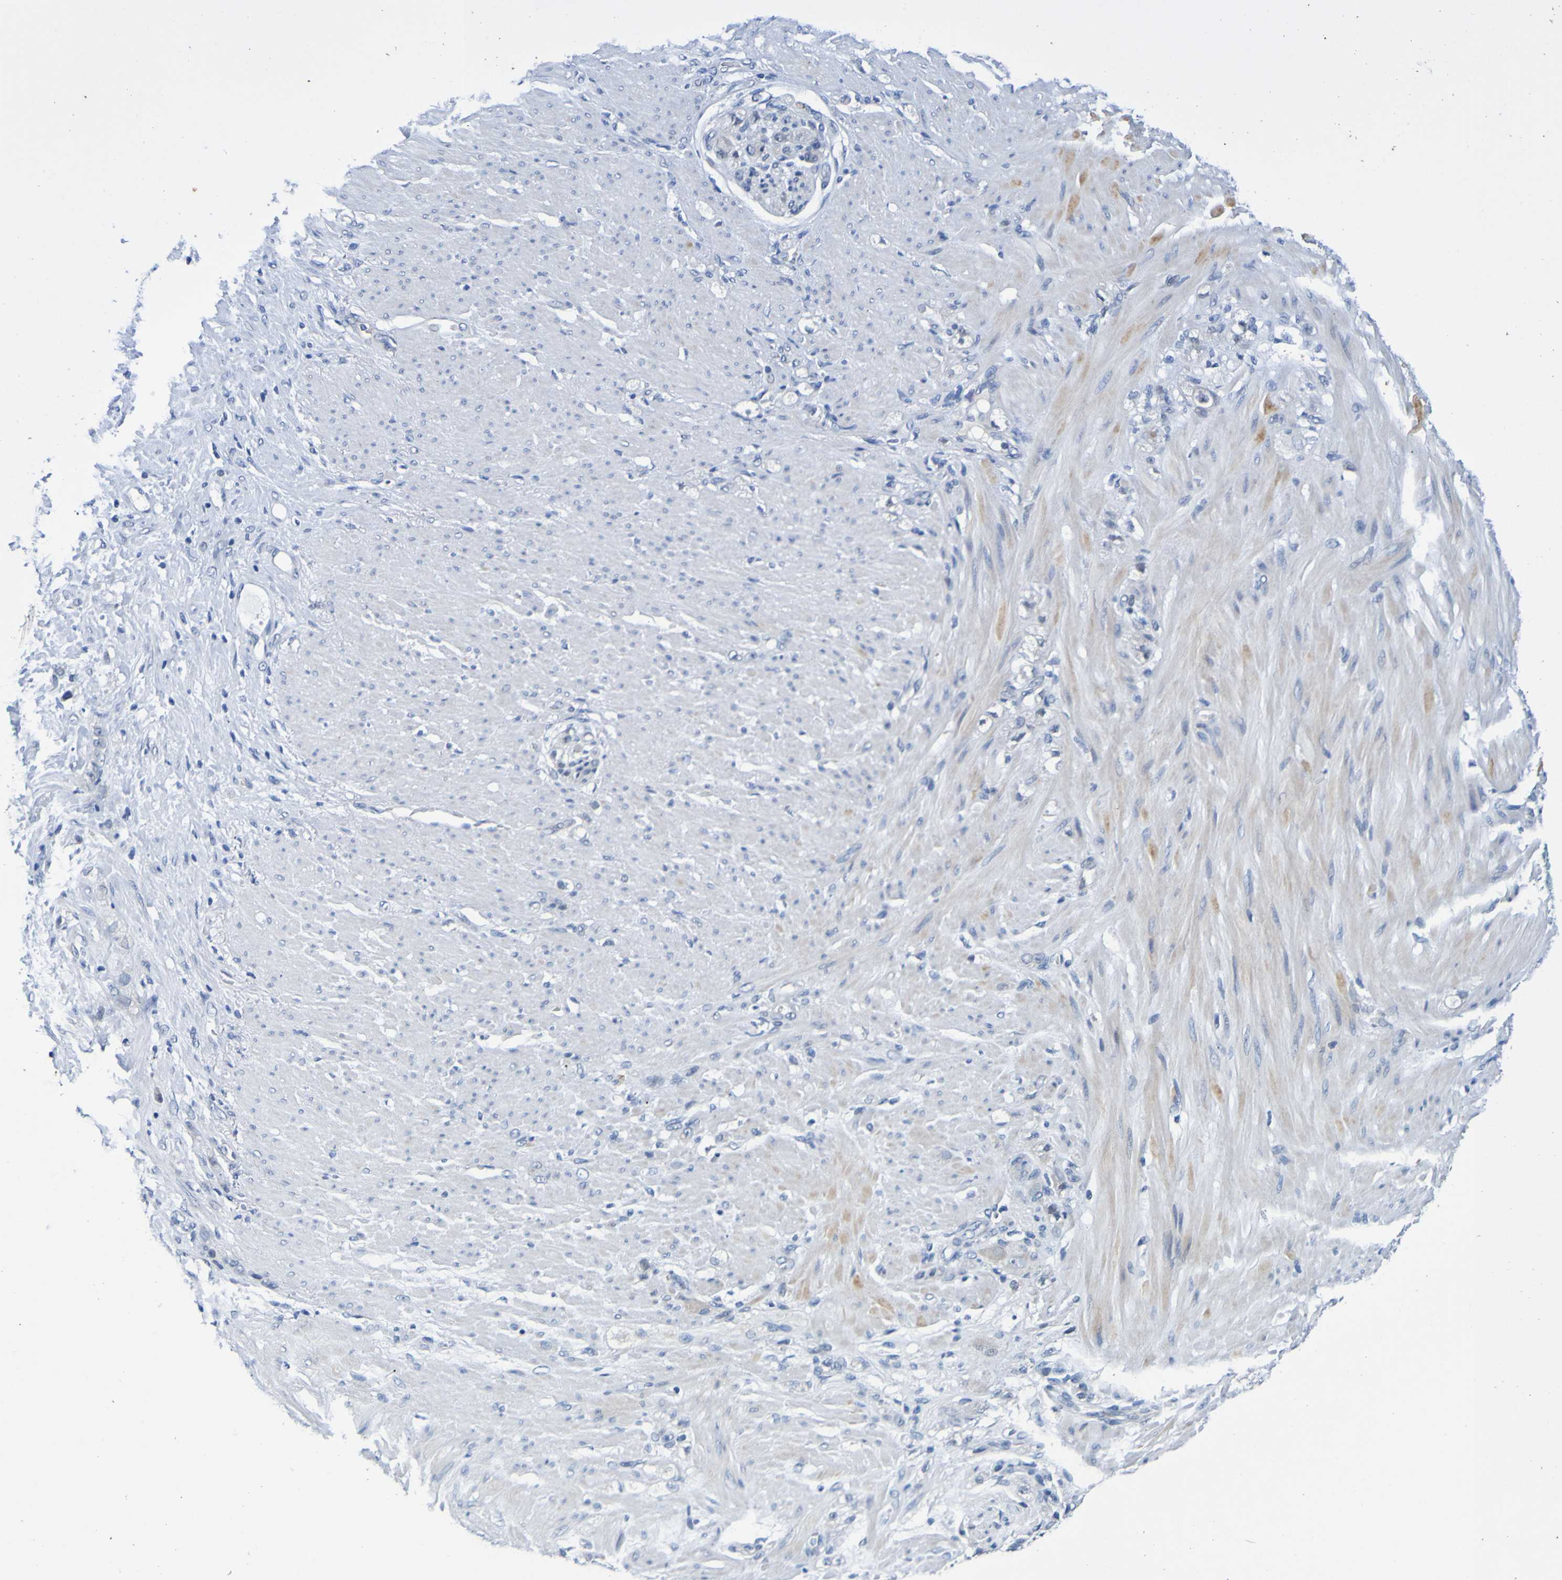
{"staining": {"intensity": "negative", "quantity": "none", "location": "none"}, "tissue": "stomach cancer", "cell_type": "Tumor cells", "image_type": "cancer", "snomed": [{"axis": "morphology", "description": "Adenocarcinoma, NOS"}, {"axis": "topography", "description": "Stomach"}], "caption": "This is an IHC micrograph of human adenocarcinoma (stomach). There is no staining in tumor cells.", "gene": "VMA21", "patient": {"sex": "male", "age": 82}}